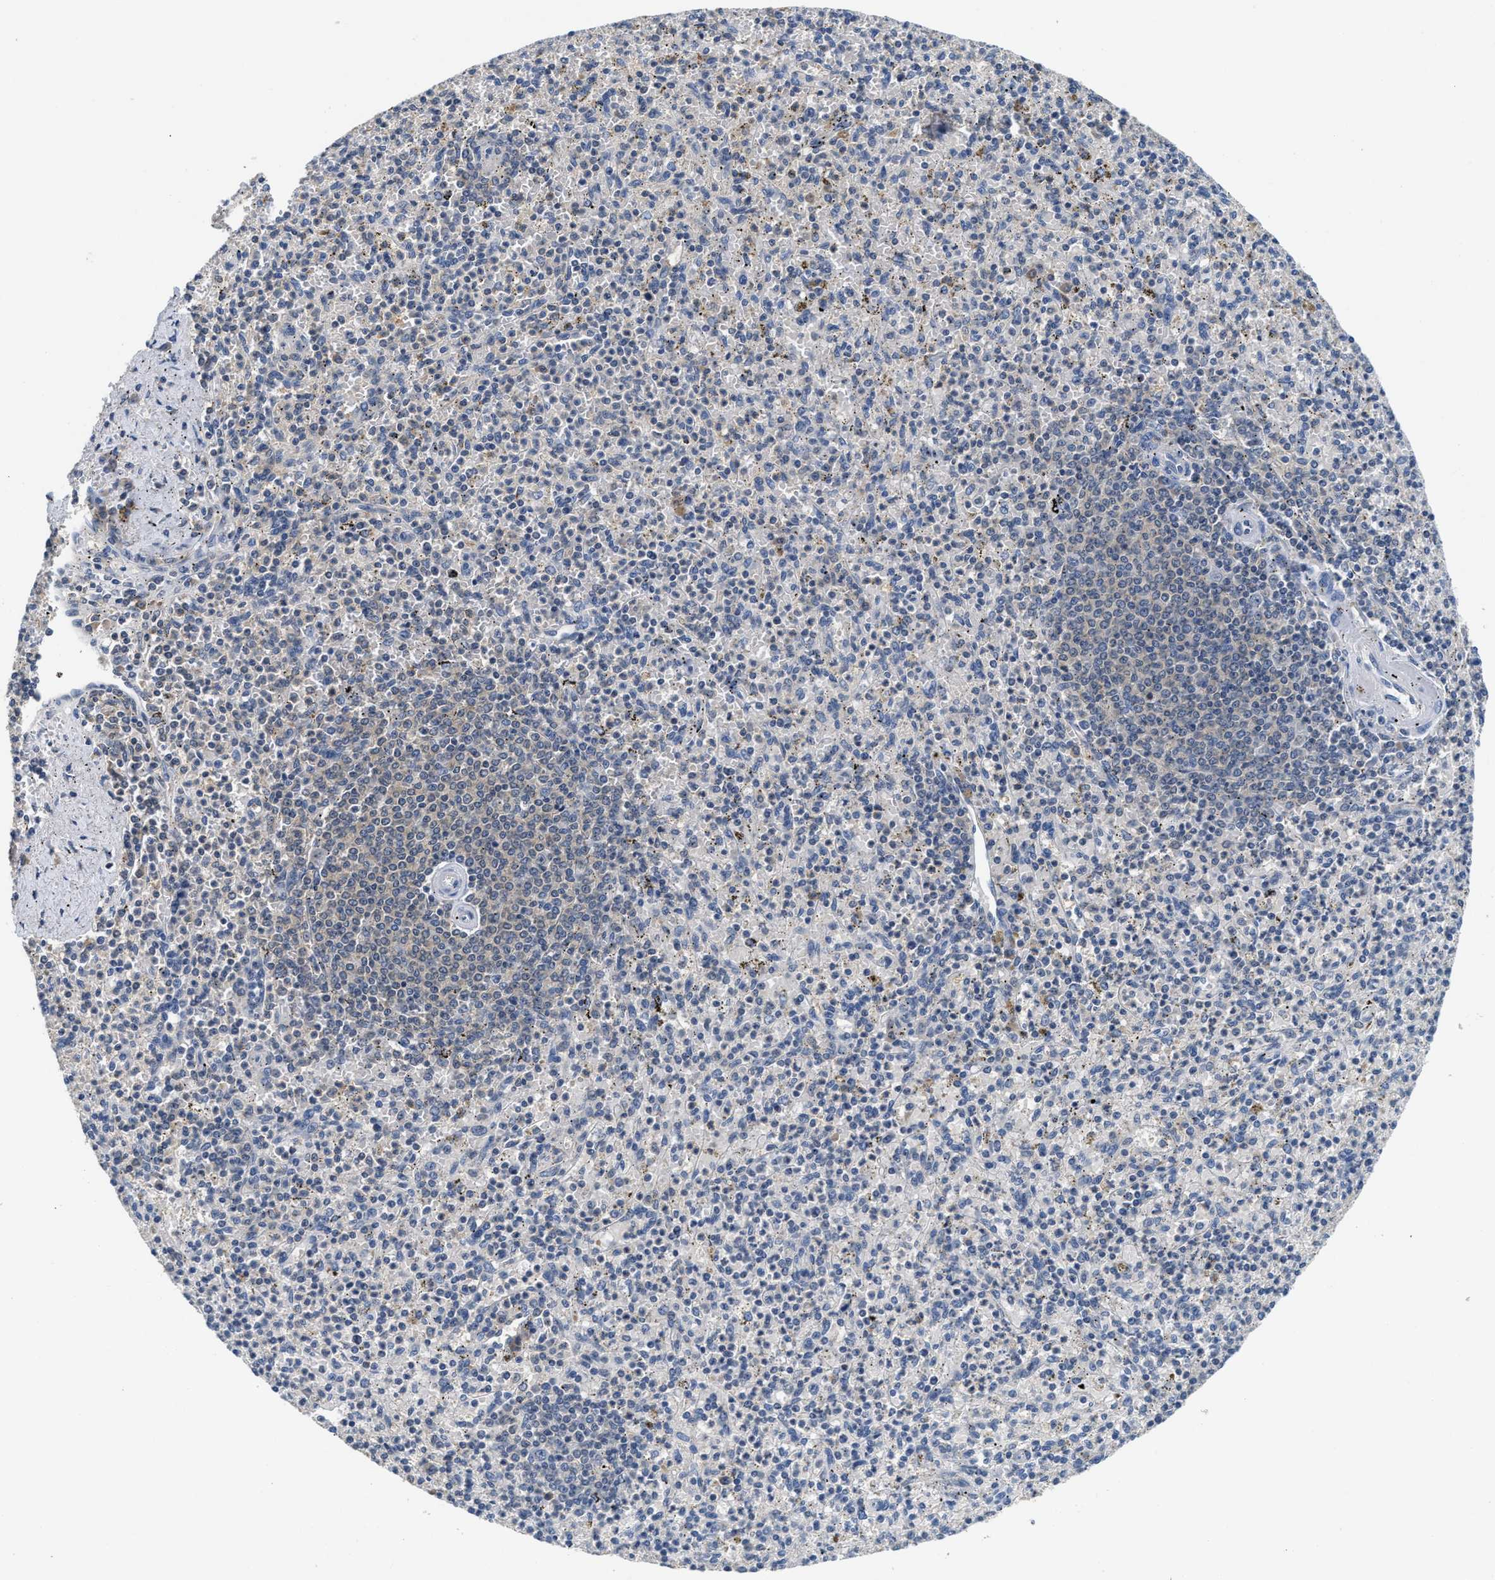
{"staining": {"intensity": "negative", "quantity": "none", "location": "none"}, "tissue": "spleen", "cell_type": "Cells in red pulp", "image_type": "normal", "snomed": [{"axis": "morphology", "description": "Normal tissue, NOS"}, {"axis": "topography", "description": "Spleen"}], "caption": "DAB (3,3'-diaminobenzidine) immunohistochemical staining of benign spleen exhibits no significant expression in cells in red pulp. (DAB immunohistochemistry visualized using brightfield microscopy, high magnification).", "gene": "INHA", "patient": {"sex": "male", "age": 72}}